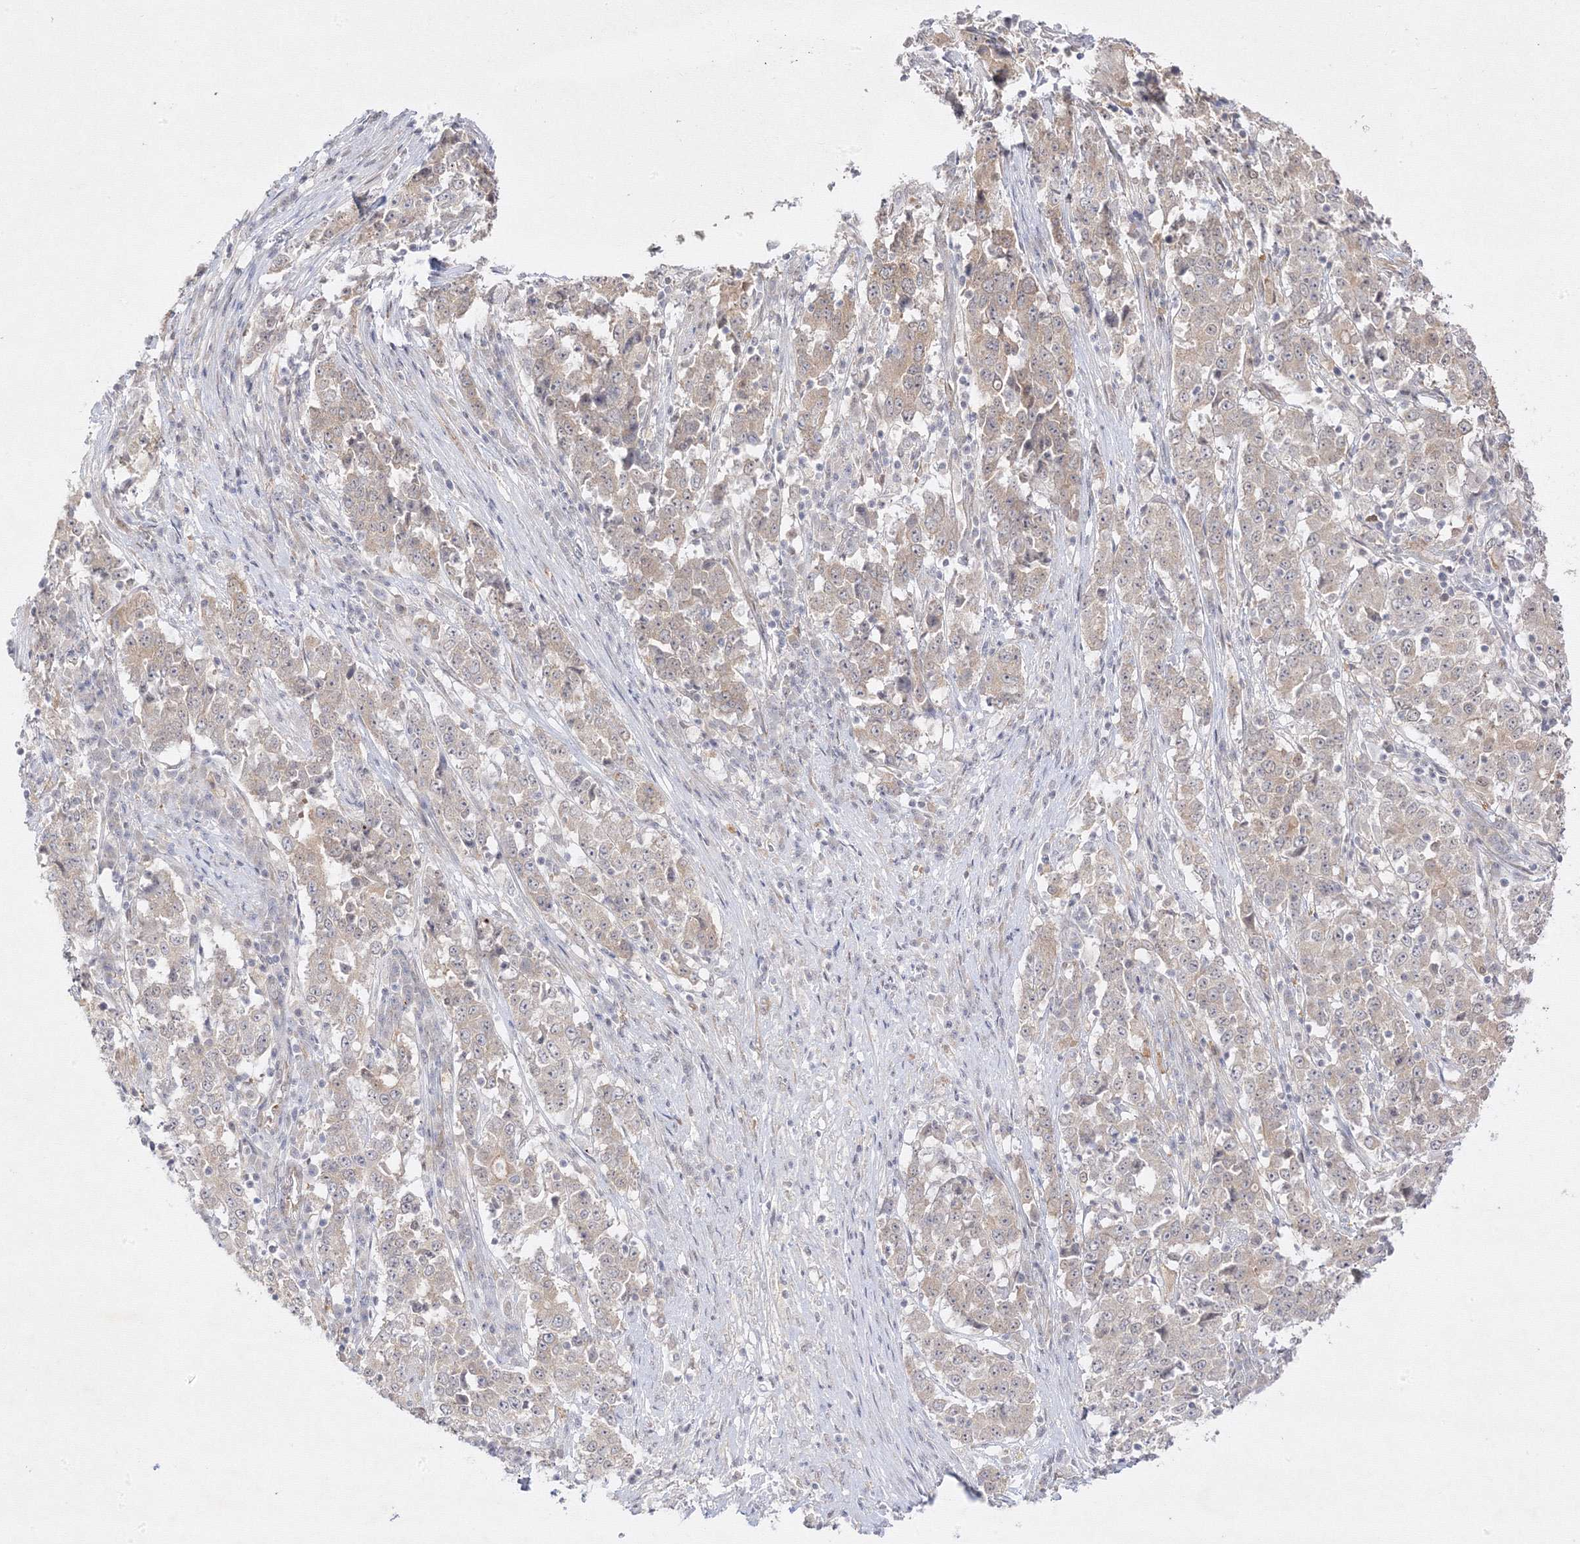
{"staining": {"intensity": "weak", "quantity": "25%-75%", "location": "cytoplasmic/membranous"}, "tissue": "stomach cancer", "cell_type": "Tumor cells", "image_type": "cancer", "snomed": [{"axis": "morphology", "description": "Adenocarcinoma, NOS"}, {"axis": "topography", "description": "Stomach"}], "caption": "The image reveals immunohistochemical staining of stomach adenocarcinoma. There is weak cytoplasmic/membranous expression is identified in about 25%-75% of tumor cells.", "gene": "C2CD2", "patient": {"sex": "male", "age": 59}}